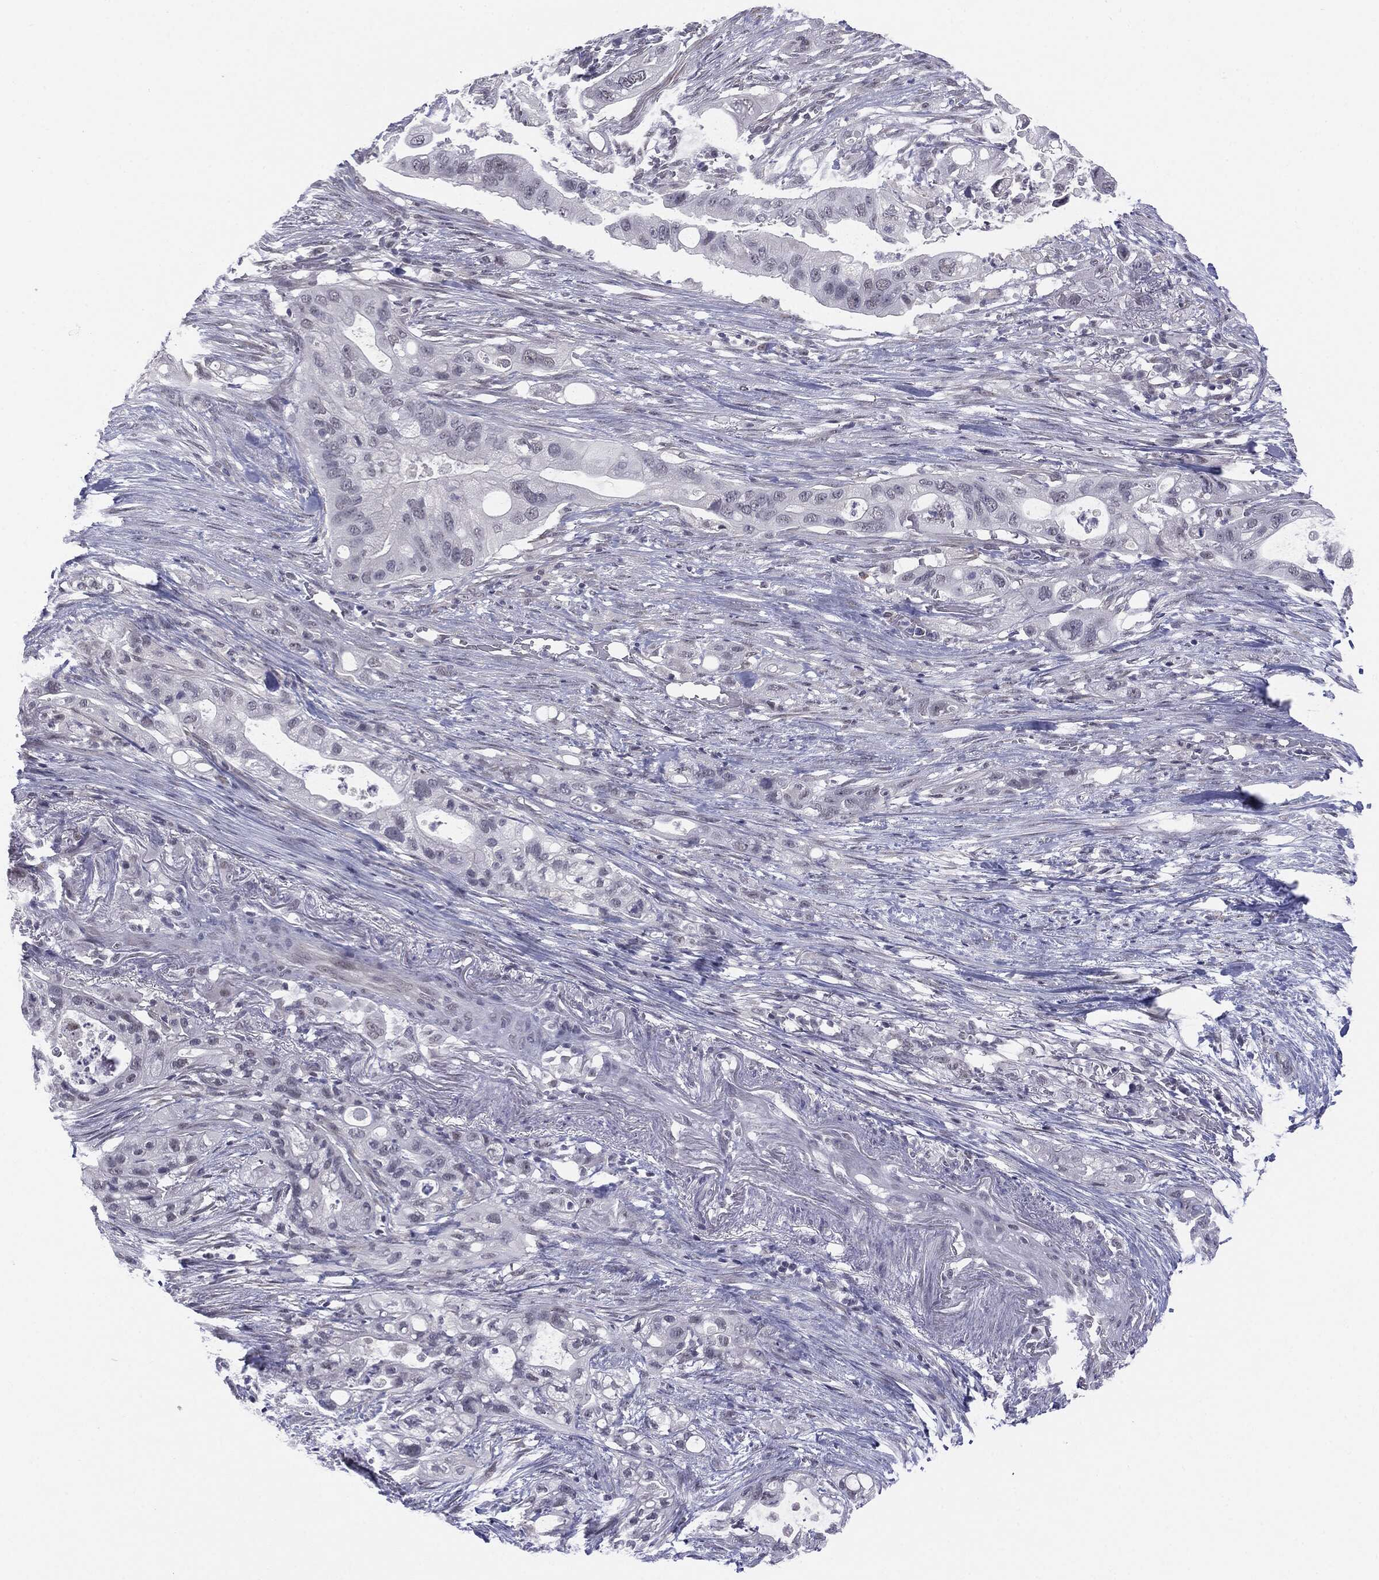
{"staining": {"intensity": "negative", "quantity": "none", "location": "none"}, "tissue": "pancreatic cancer", "cell_type": "Tumor cells", "image_type": "cancer", "snomed": [{"axis": "morphology", "description": "Adenocarcinoma, NOS"}, {"axis": "topography", "description": "Pancreas"}], "caption": "Histopathology image shows no protein positivity in tumor cells of adenocarcinoma (pancreatic) tissue.", "gene": "SLC5A5", "patient": {"sex": "female", "age": 72}}